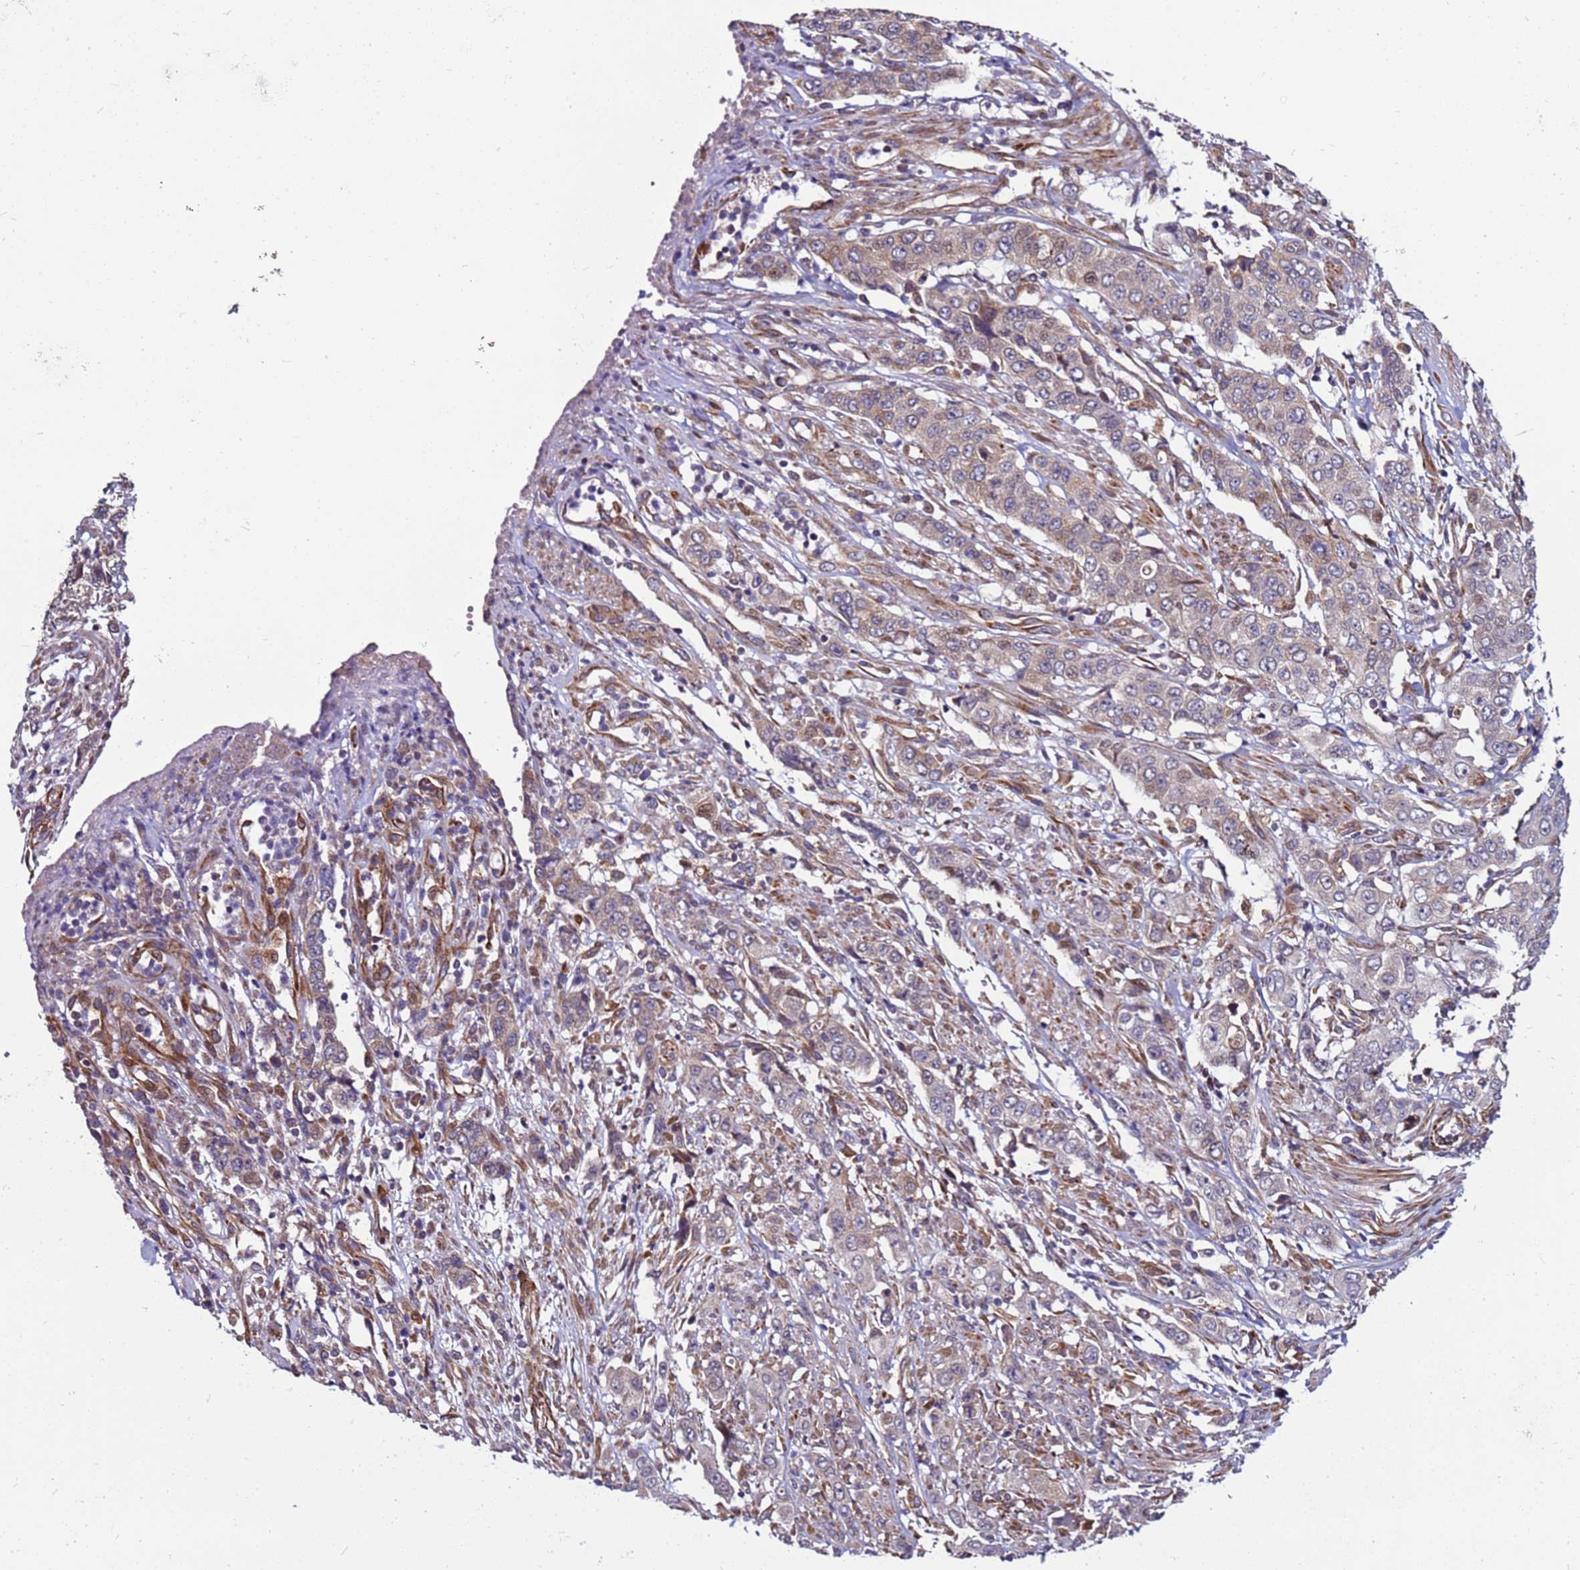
{"staining": {"intensity": "weak", "quantity": "<25%", "location": "cytoplasmic/membranous"}, "tissue": "stomach cancer", "cell_type": "Tumor cells", "image_type": "cancer", "snomed": [{"axis": "morphology", "description": "Adenocarcinoma, NOS"}, {"axis": "topography", "description": "Stomach, upper"}], "caption": "Tumor cells show no significant positivity in stomach cancer.", "gene": "MCRIP1", "patient": {"sex": "male", "age": 62}}